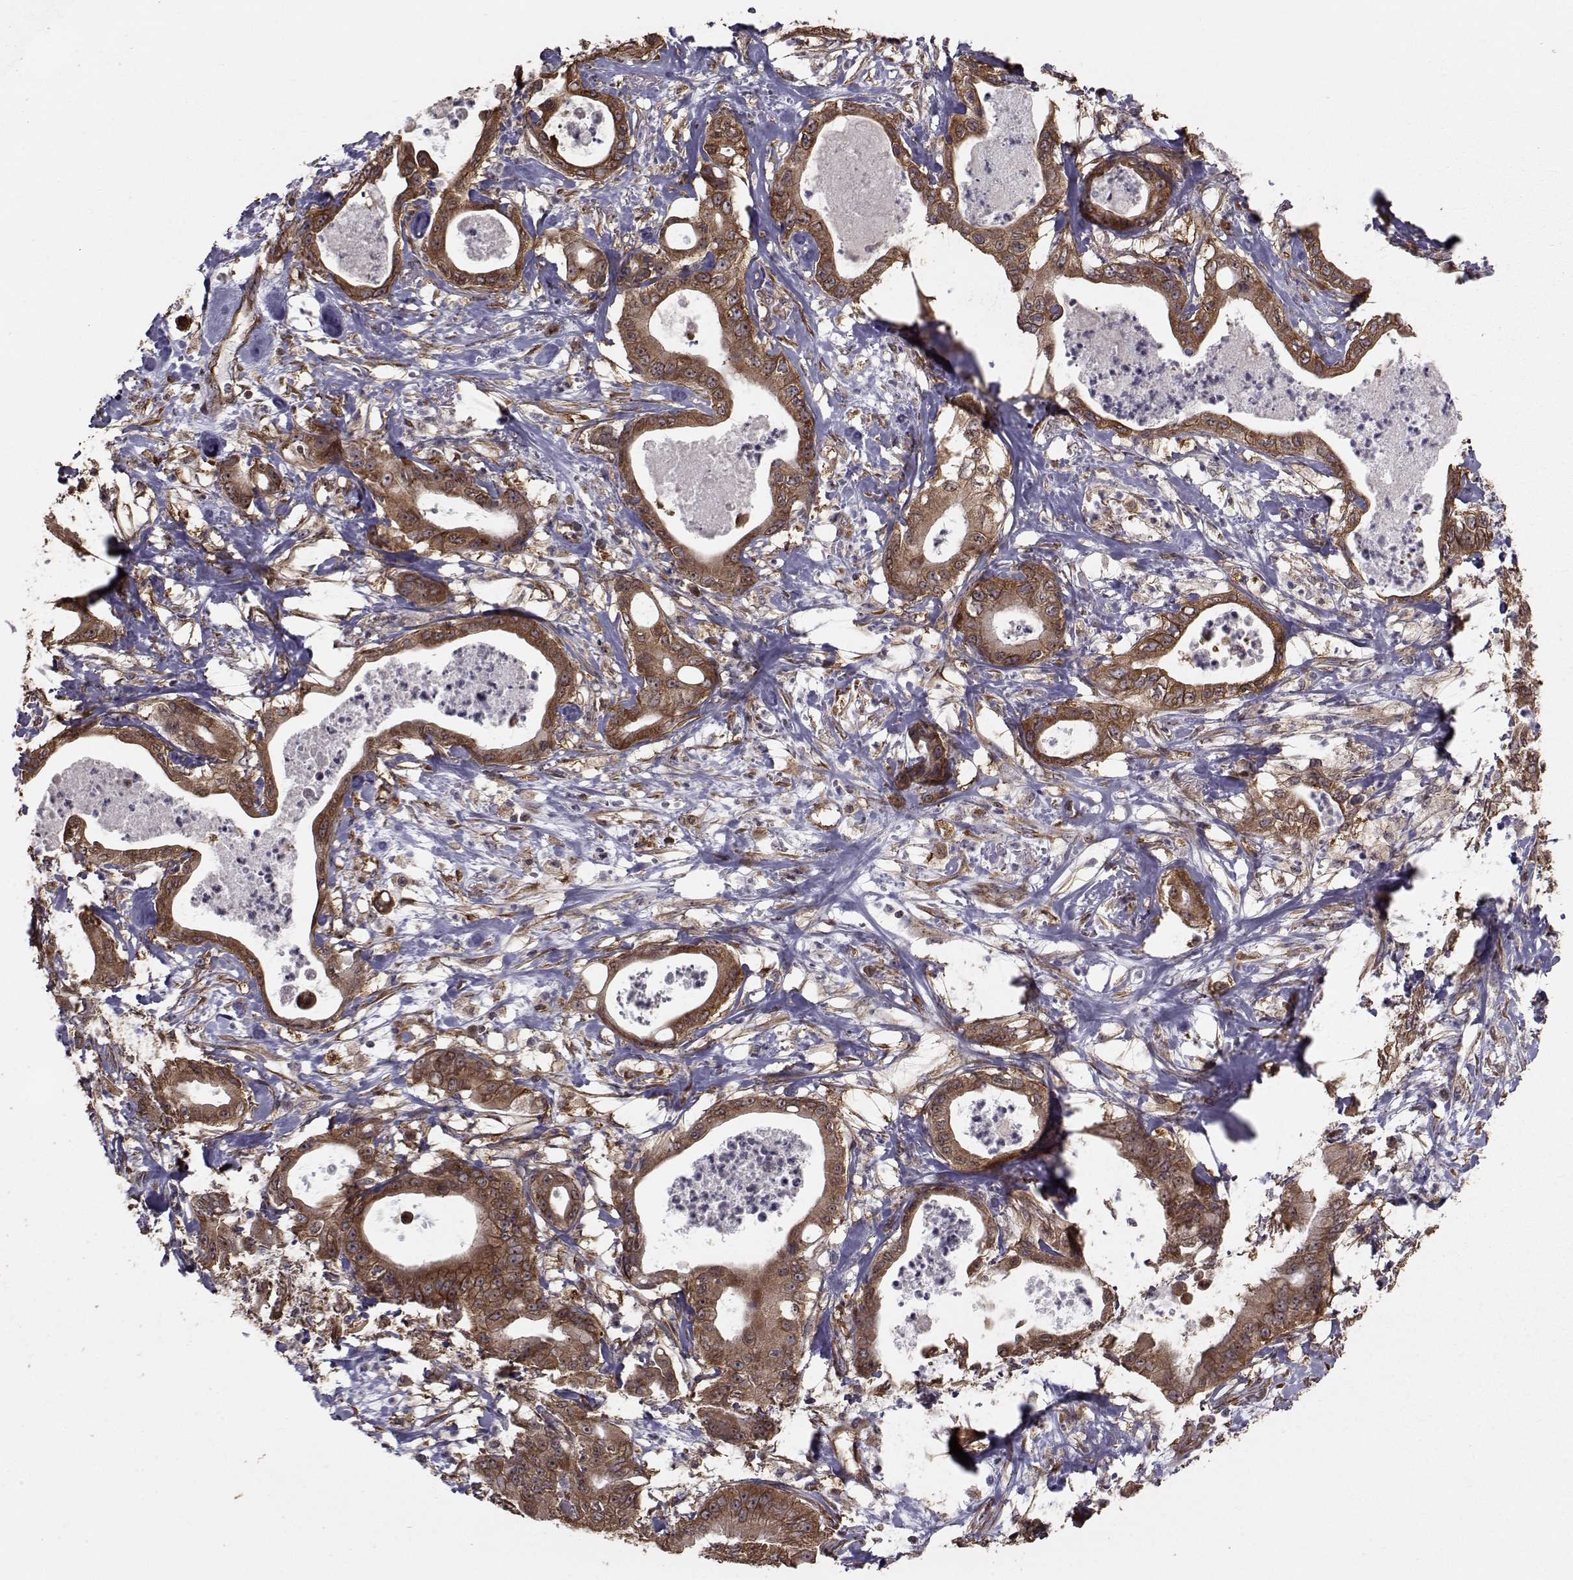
{"staining": {"intensity": "moderate", "quantity": ">75%", "location": "cytoplasmic/membranous"}, "tissue": "pancreatic cancer", "cell_type": "Tumor cells", "image_type": "cancer", "snomed": [{"axis": "morphology", "description": "Adenocarcinoma, NOS"}, {"axis": "topography", "description": "Pancreas"}], "caption": "Immunohistochemistry (IHC) of human pancreatic cancer displays medium levels of moderate cytoplasmic/membranous expression in about >75% of tumor cells.", "gene": "TRIP10", "patient": {"sex": "male", "age": 71}}